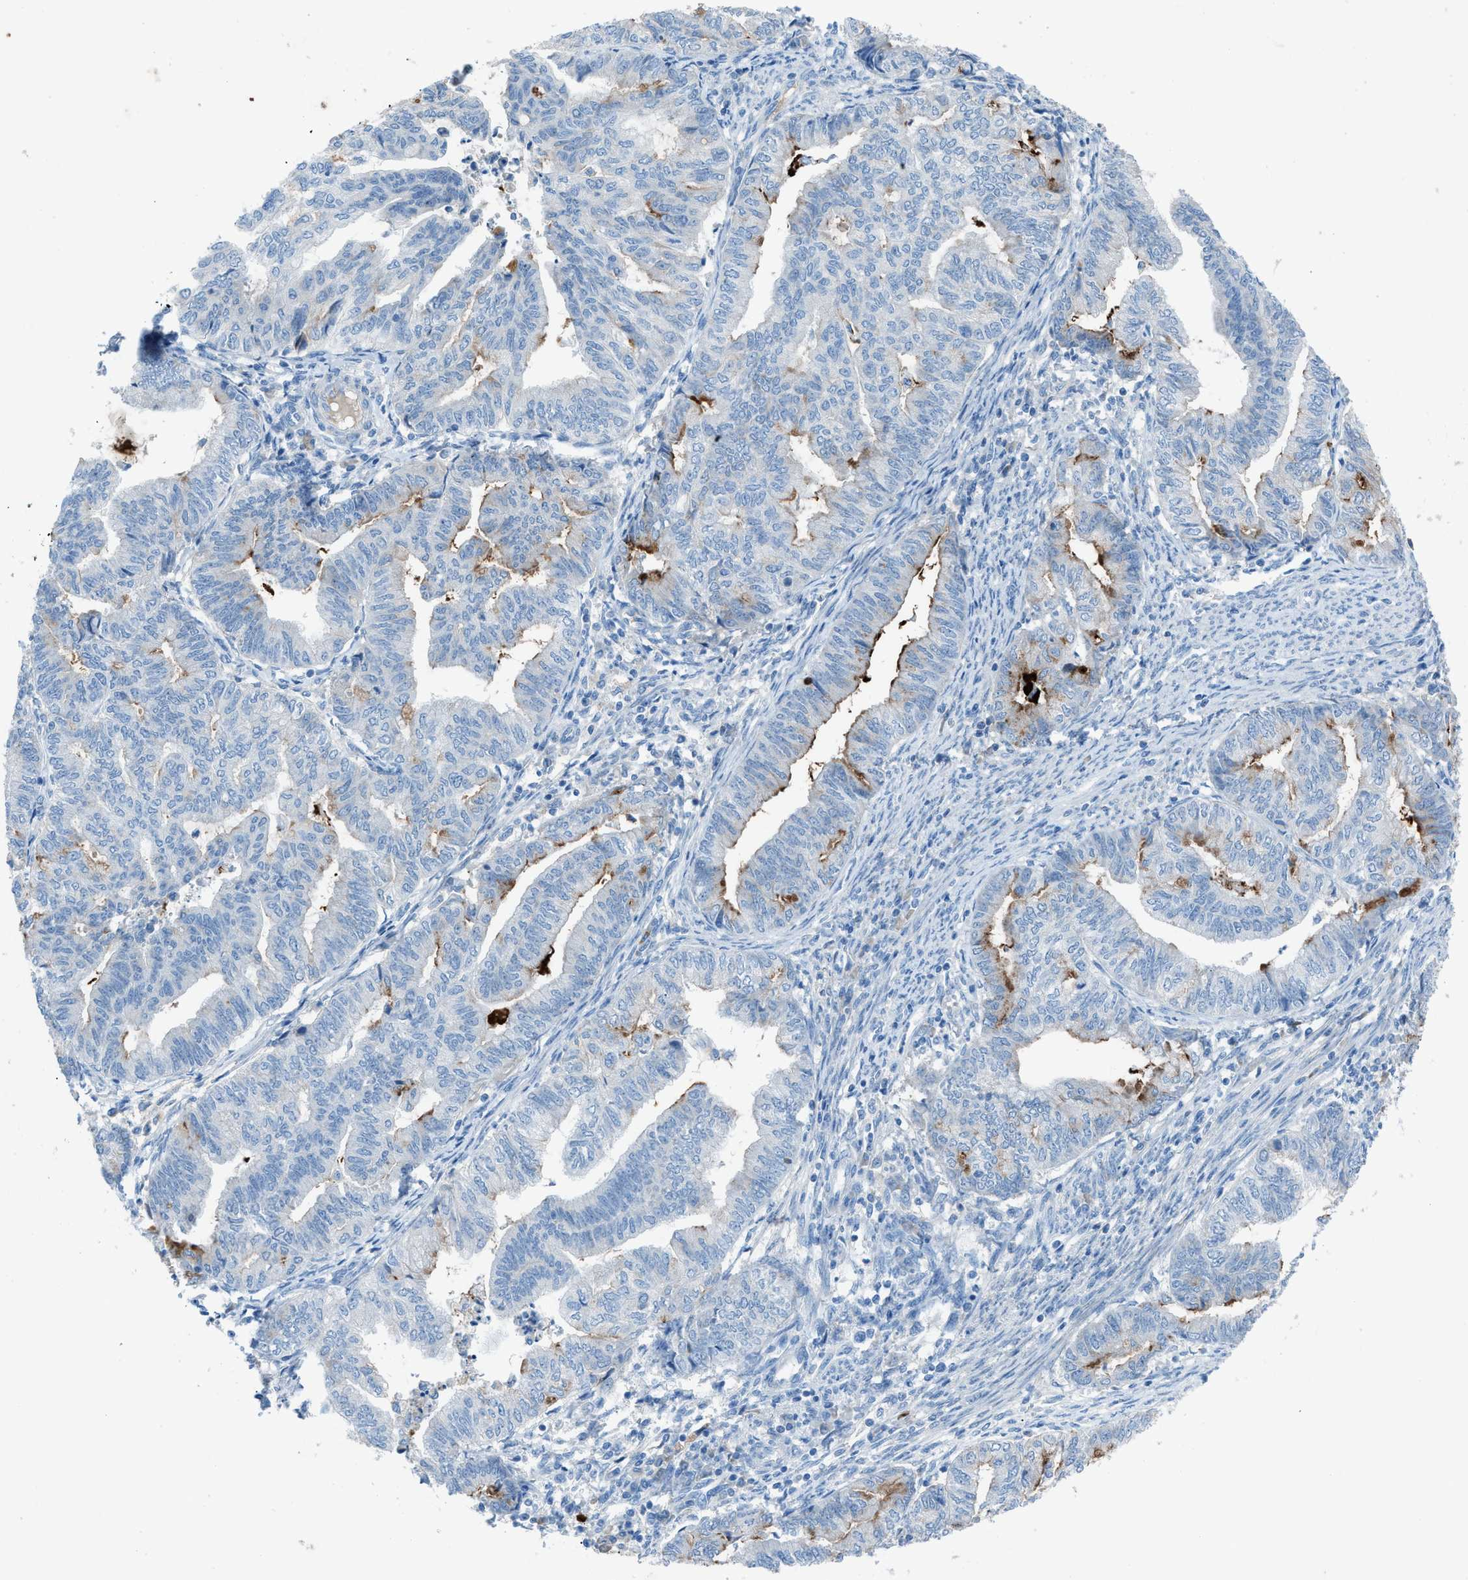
{"staining": {"intensity": "moderate", "quantity": "25%-75%", "location": "cytoplasmic/membranous"}, "tissue": "endometrial cancer", "cell_type": "Tumor cells", "image_type": "cancer", "snomed": [{"axis": "morphology", "description": "Adenocarcinoma, NOS"}, {"axis": "topography", "description": "Endometrium"}], "caption": "The photomicrograph demonstrates staining of adenocarcinoma (endometrial), revealing moderate cytoplasmic/membranous protein expression (brown color) within tumor cells.", "gene": "C5AR2", "patient": {"sex": "female", "age": 79}}